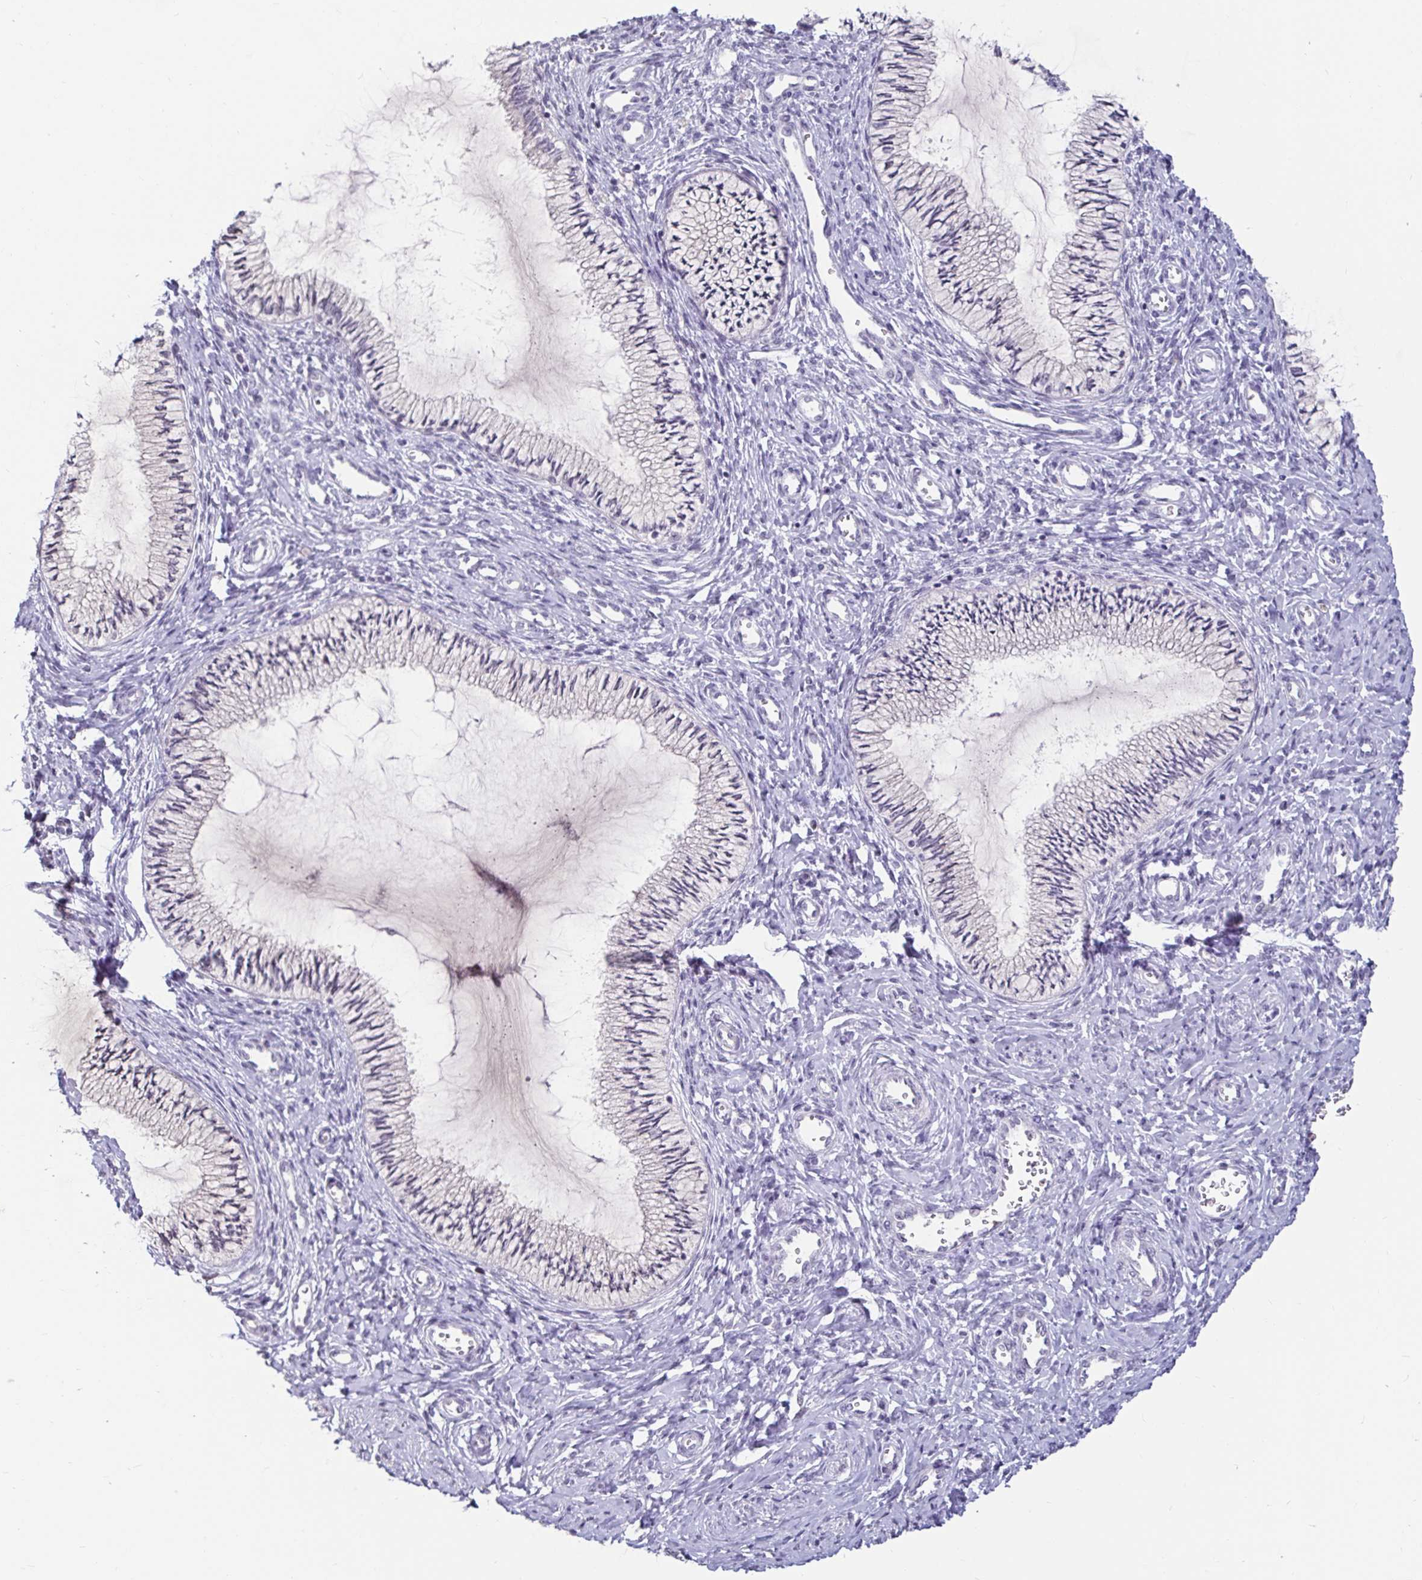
{"staining": {"intensity": "negative", "quantity": "none", "location": "none"}, "tissue": "cervix", "cell_type": "Glandular cells", "image_type": "normal", "snomed": [{"axis": "morphology", "description": "Normal tissue, NOS"}, {"axis": "topography", "description": "Cervix"}], "caption": "Glandular cells show no significant positivity in normal cervix. (DAB immunohistochemistry with hematoxylin counter stain).", "gene": "ANLN", "patient": {"sex": "female", "age": 24}}